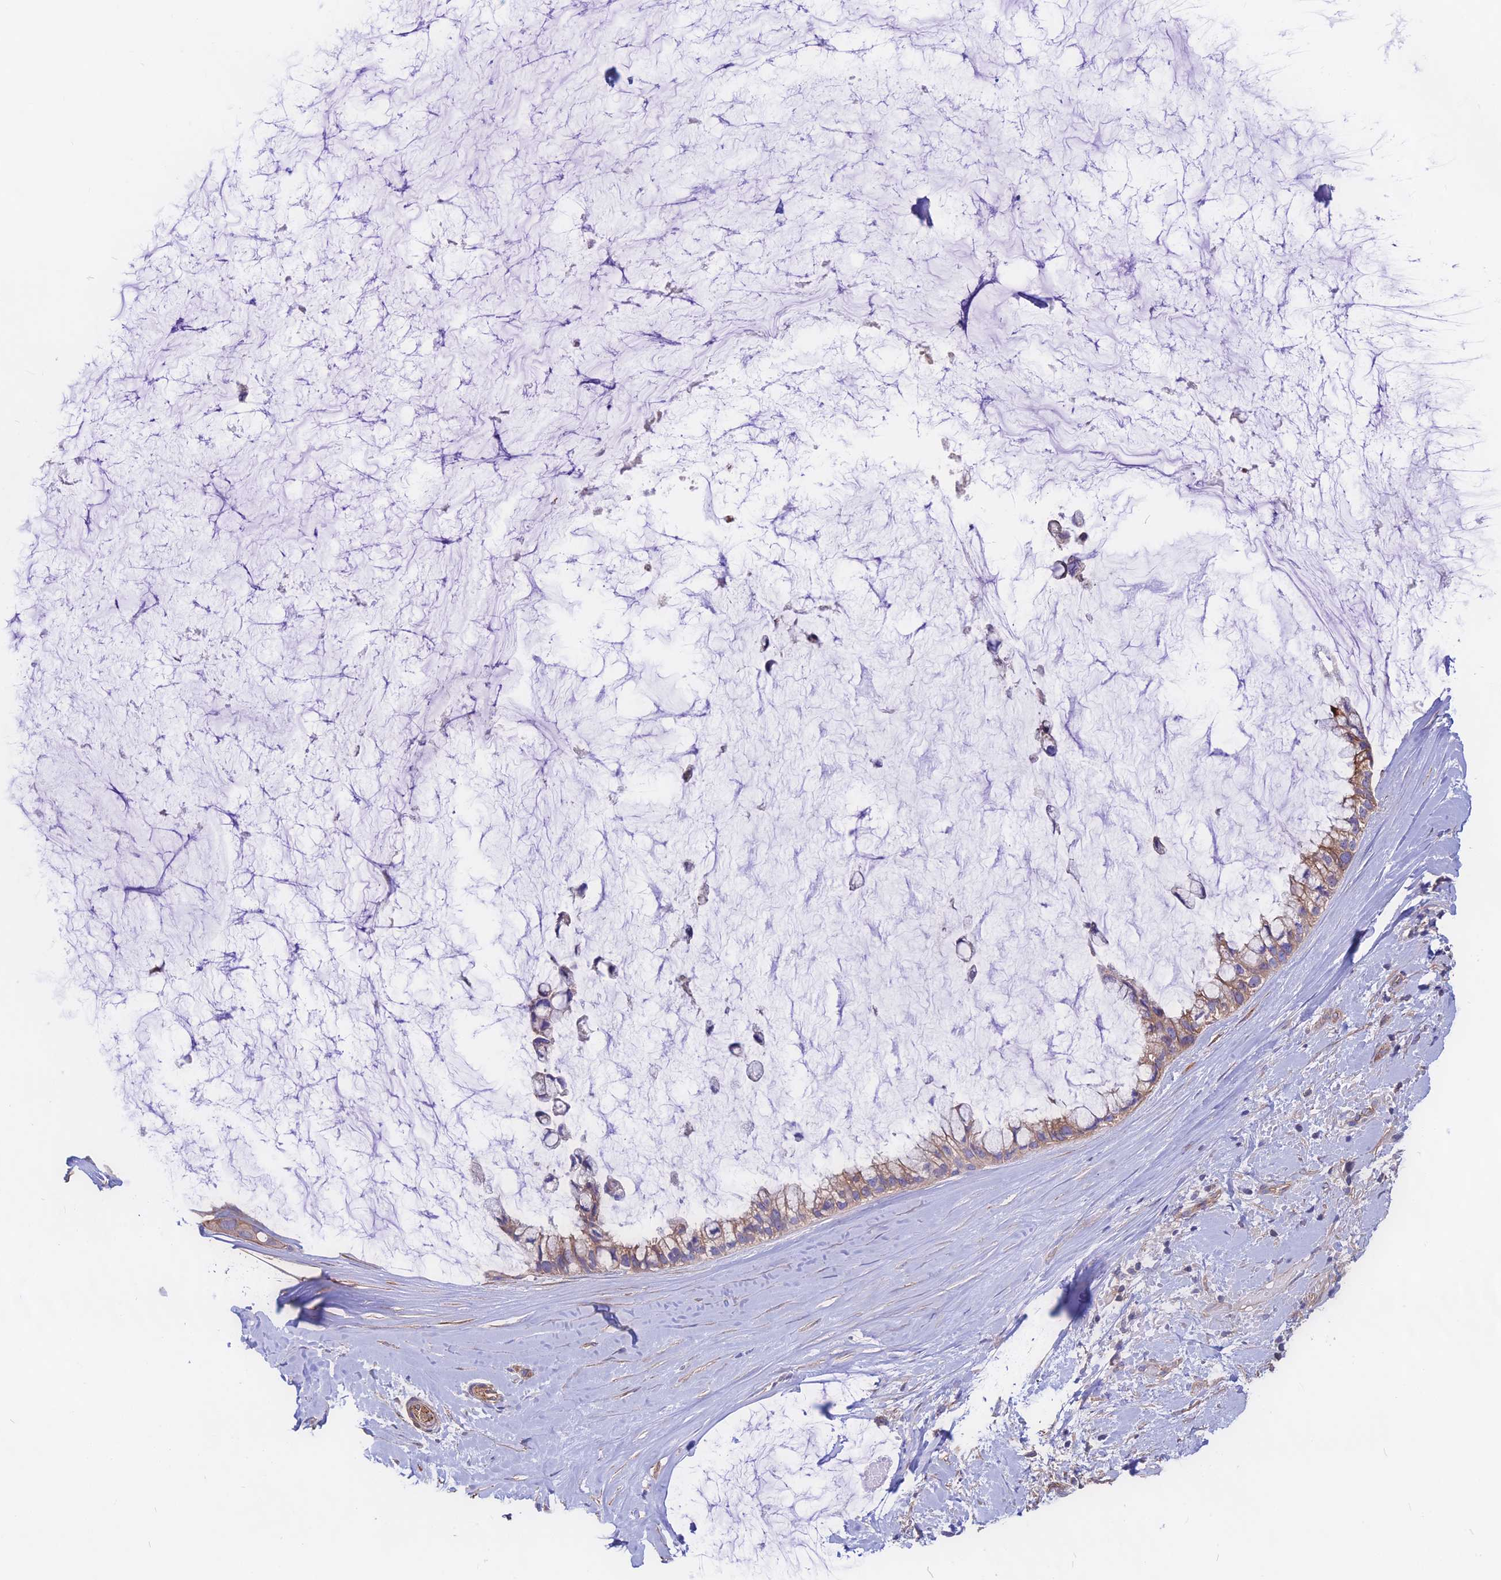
{"staining": {"intensity": "weak", "quantity": "25%-75%", "location": "cytoplasmic/membranous"}, "tissue": "ovarian cancer", "cell_type": "Tumor cells", "image_type": "cancer", "snomed": [{"axis": "morphology", "description": "Cystadenocarcinoma, mucinous, NOS"}, {"axis": "topography", "description": "Ovary"}], "caption": "Ovarian cancer stained with a protein marker reveals weak staining in tumor cells.", "gene": "ANO3", "patient": {"sex": "female", "age": 39}}